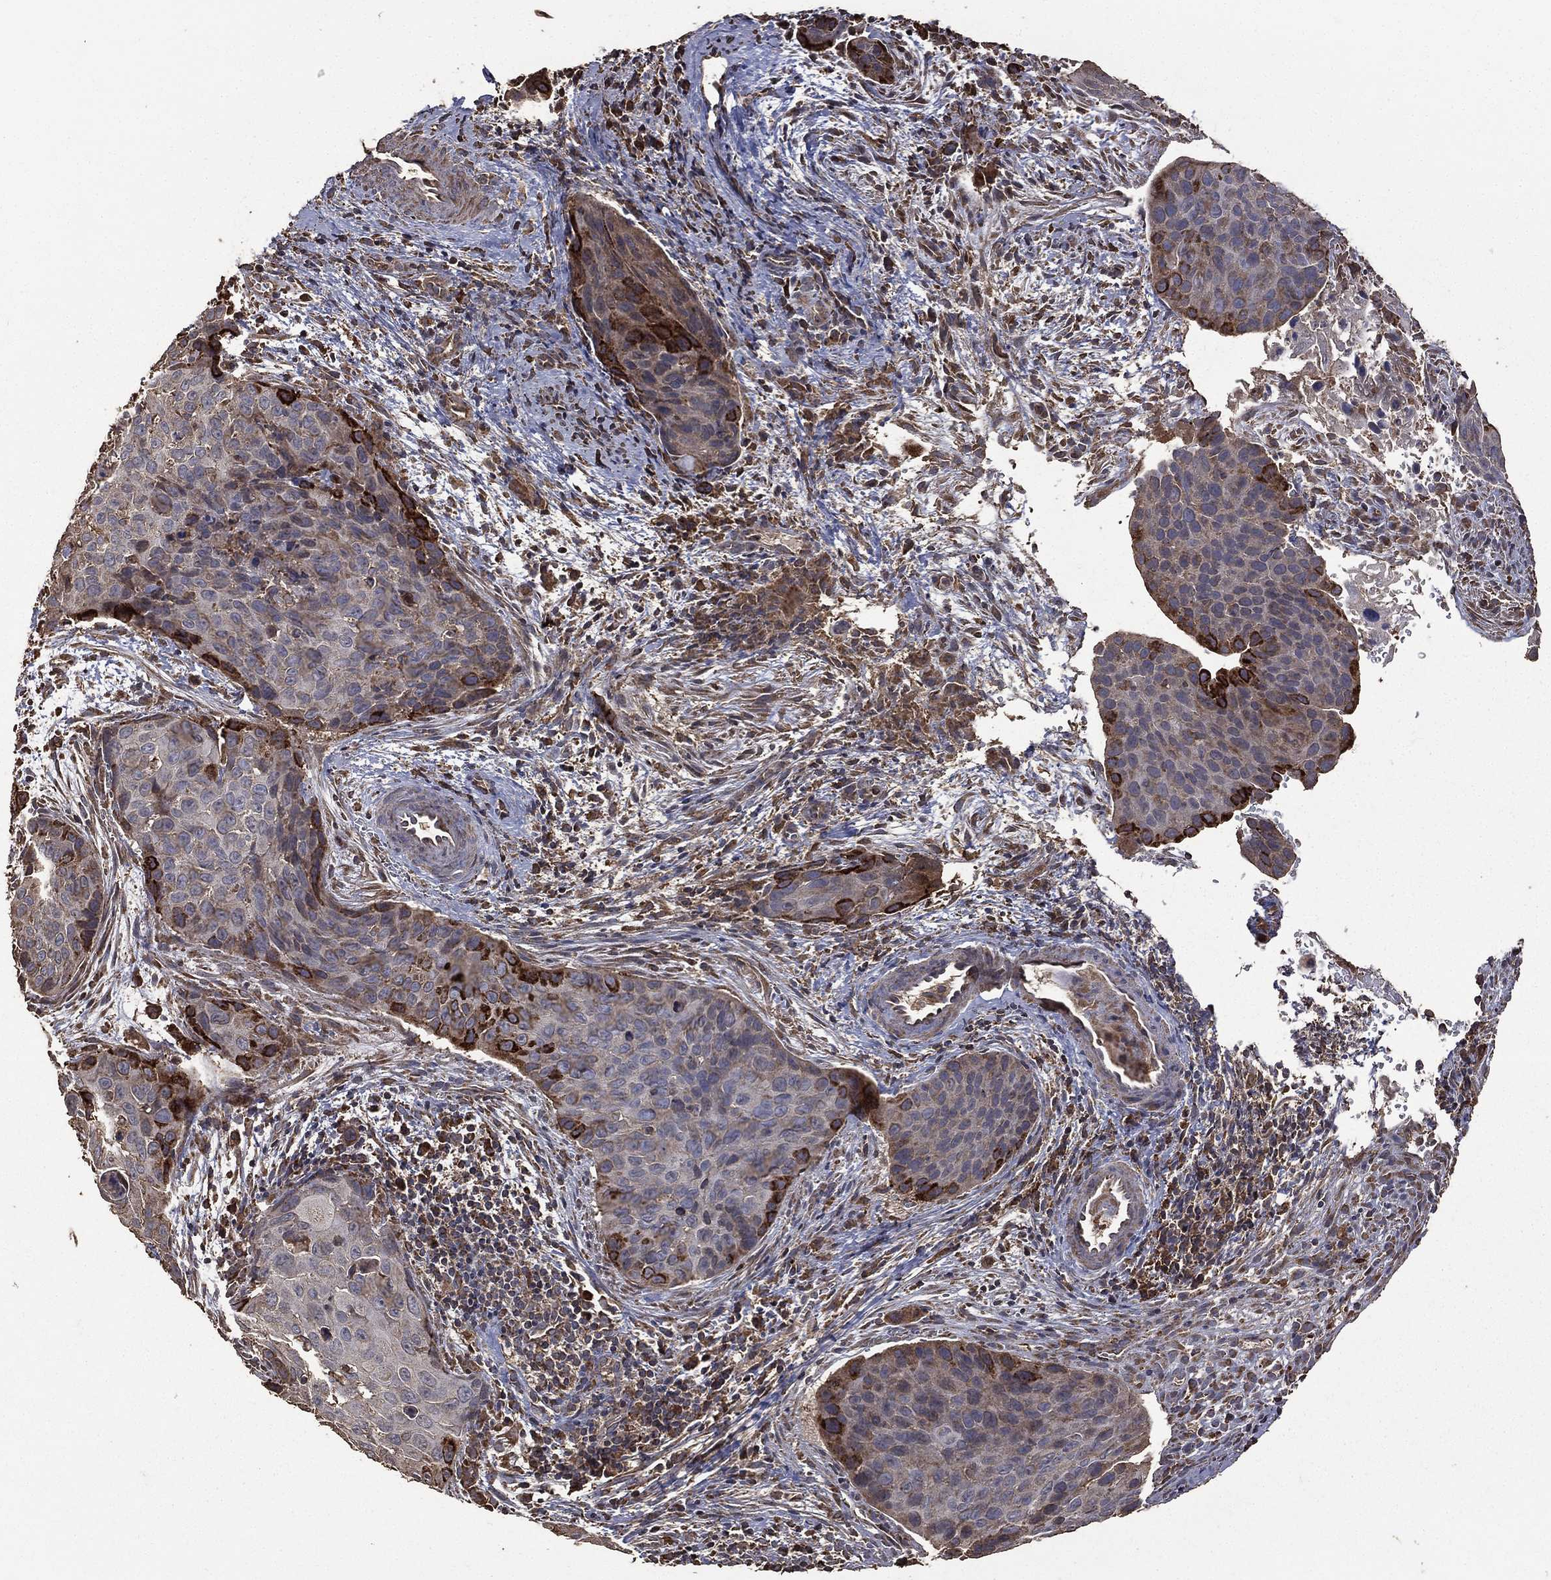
{"staining": {"intensity": "strong", "quantity": "<25%", "location": "cytoplasmic/membranous"}, "tissue": "cervical cancer", "cell_type": "Tumor cells", "image_type": "cancer", "snomed": [{"axis": "morphology", "description": "Squamous cell carcinoma, NOS"}, {"axis": "topography", "description": "Cervix"}], "caption": "Brown immunohistochemical staining in human cervical cancer displays strong cytoplasmic/membranous staining in about <25% of tumor cells.", "gene": "METTL27", "patient": {"sex": "female", "age": 35}}